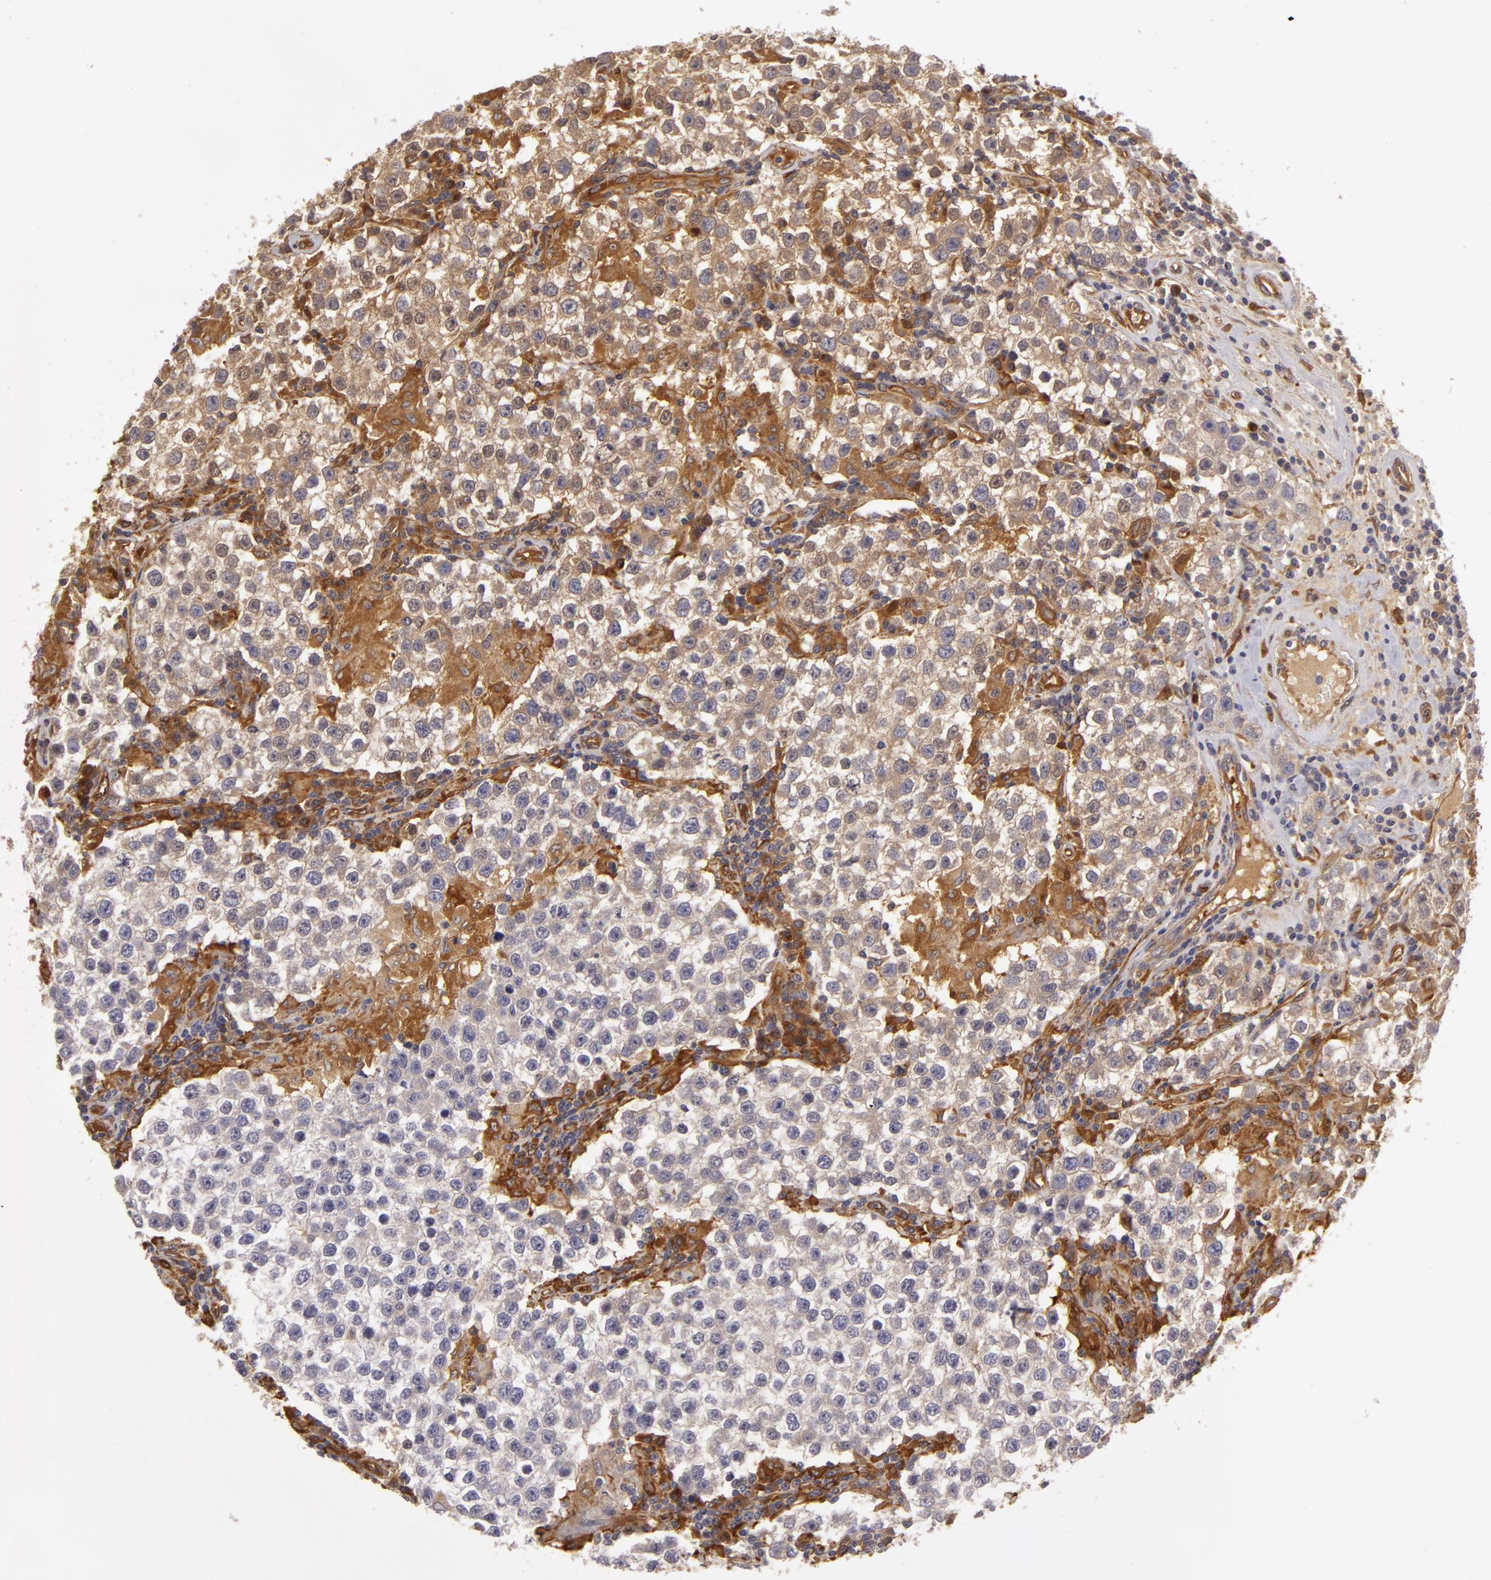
{"staining": {"intensity": "negative", "quantity": "none", "location": "none"}, "tissue": "testis cancer", "cell_type": "Tumor cells", "image_type": "cancer", "snomed": [{"axis": "morphology", "description": "Seminoma, NOS"}, {"axis": "topography", "description": "Testis"}], "caption": "This is a histopathology image of immunohistochemistry staining of testis cancer (seminoma), which shows no expression in tumor cells.", "gene": "ZNF229", "patient": {"sex": "male", "age": 36}}